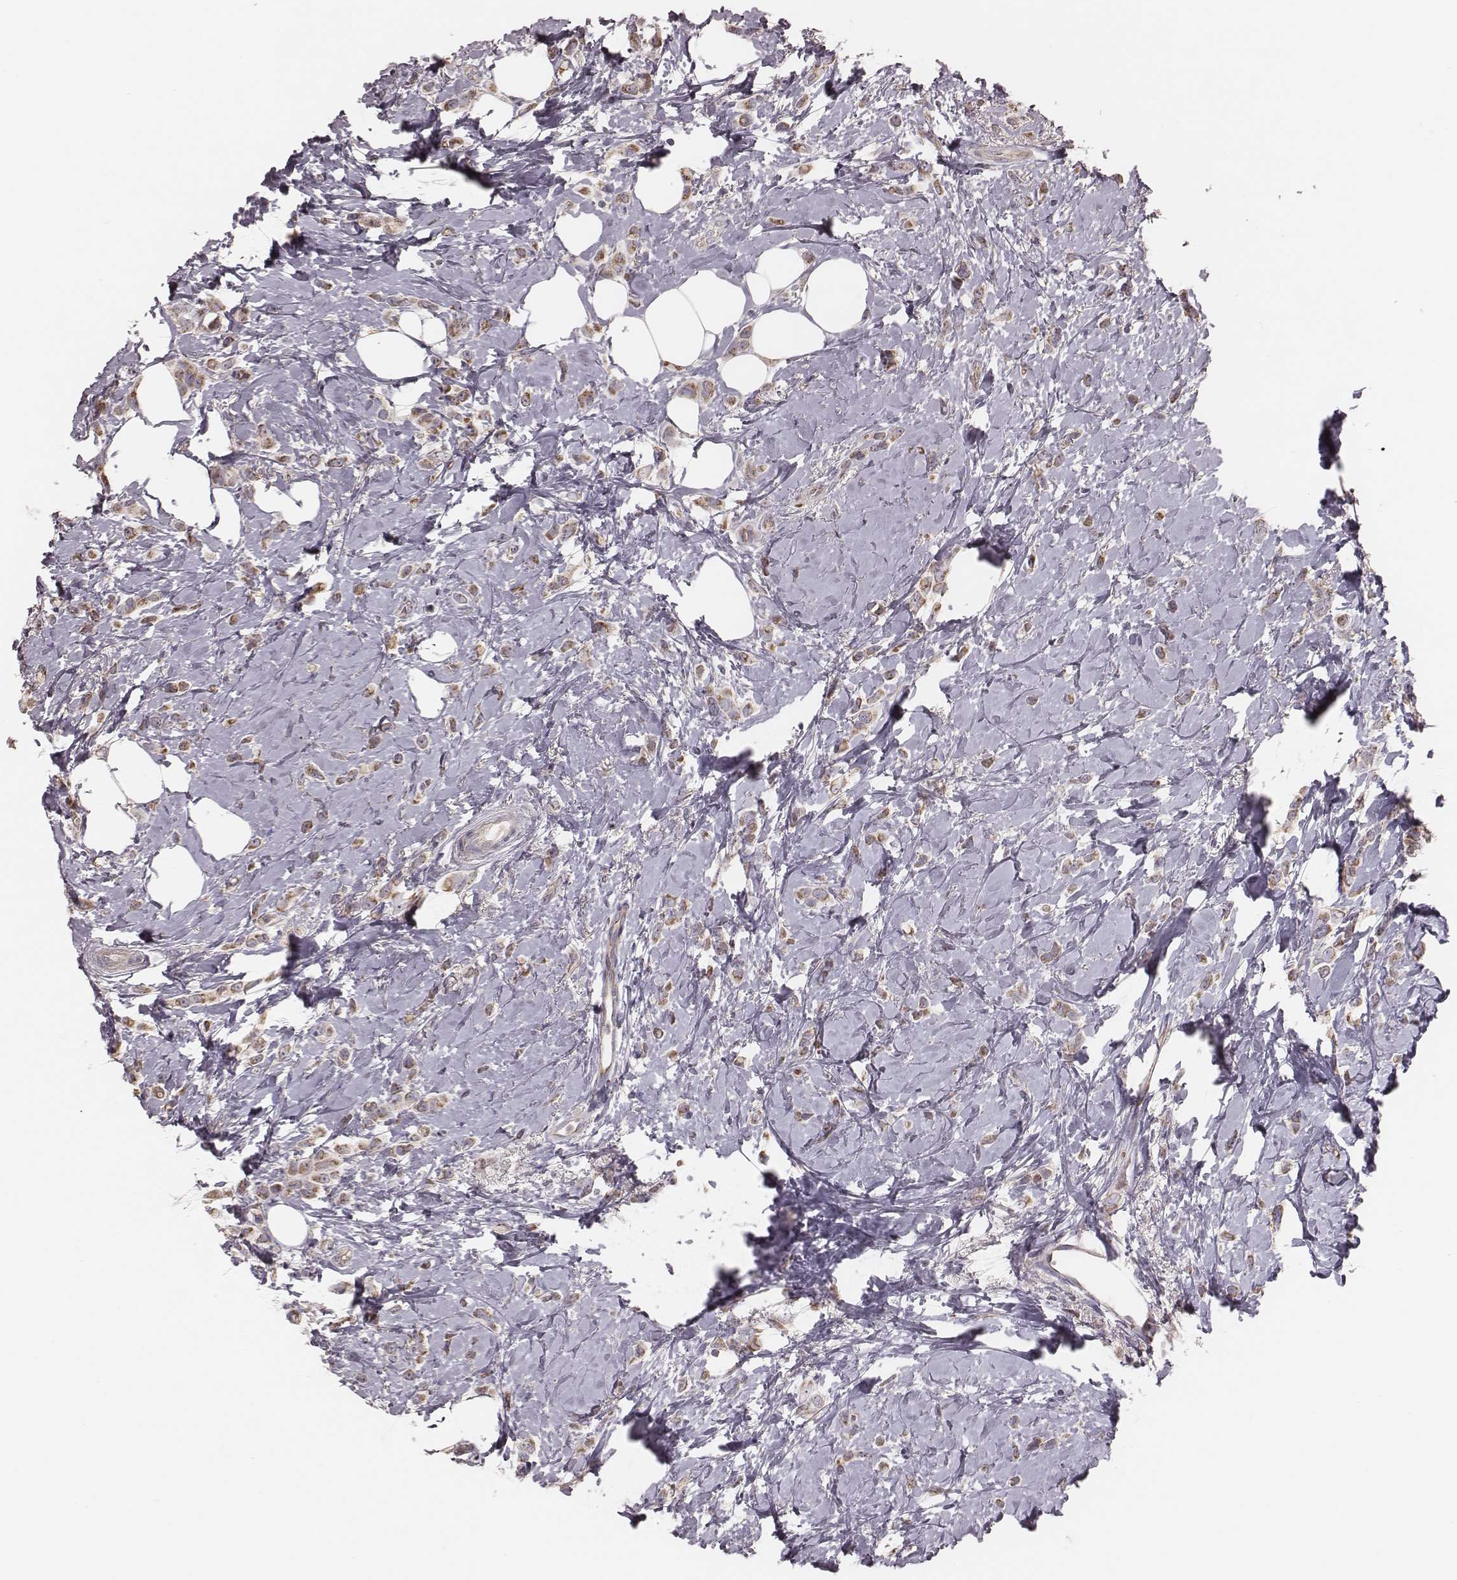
{"staining": {"intensity": "moderate", "quantity": ">75%", "location": "cytoplasmic/membranous"}, "tissue": "breast cancer", "cell_type": "Tumor cells", "image_type": "cancer", "snomed": [{"axis": "morphology", "description": "Lobular carcinoma"}, {"axis": "topography", "description": "Breast"}], "caption": "Breast cancer (lobular carcinoma) stained with DAB immunohistochemistry displays medium levels of moderate cytoplasmic/membranous expression in about >75% of tumor cells. (Stains: DAB (3,3'-diaminobenzidine) in brown, nuclei in blue, Microscopy: brightfield microscopy at high magnification).", "gene": "MRPS27", "patient": {"sex": "female", "age": 66}}